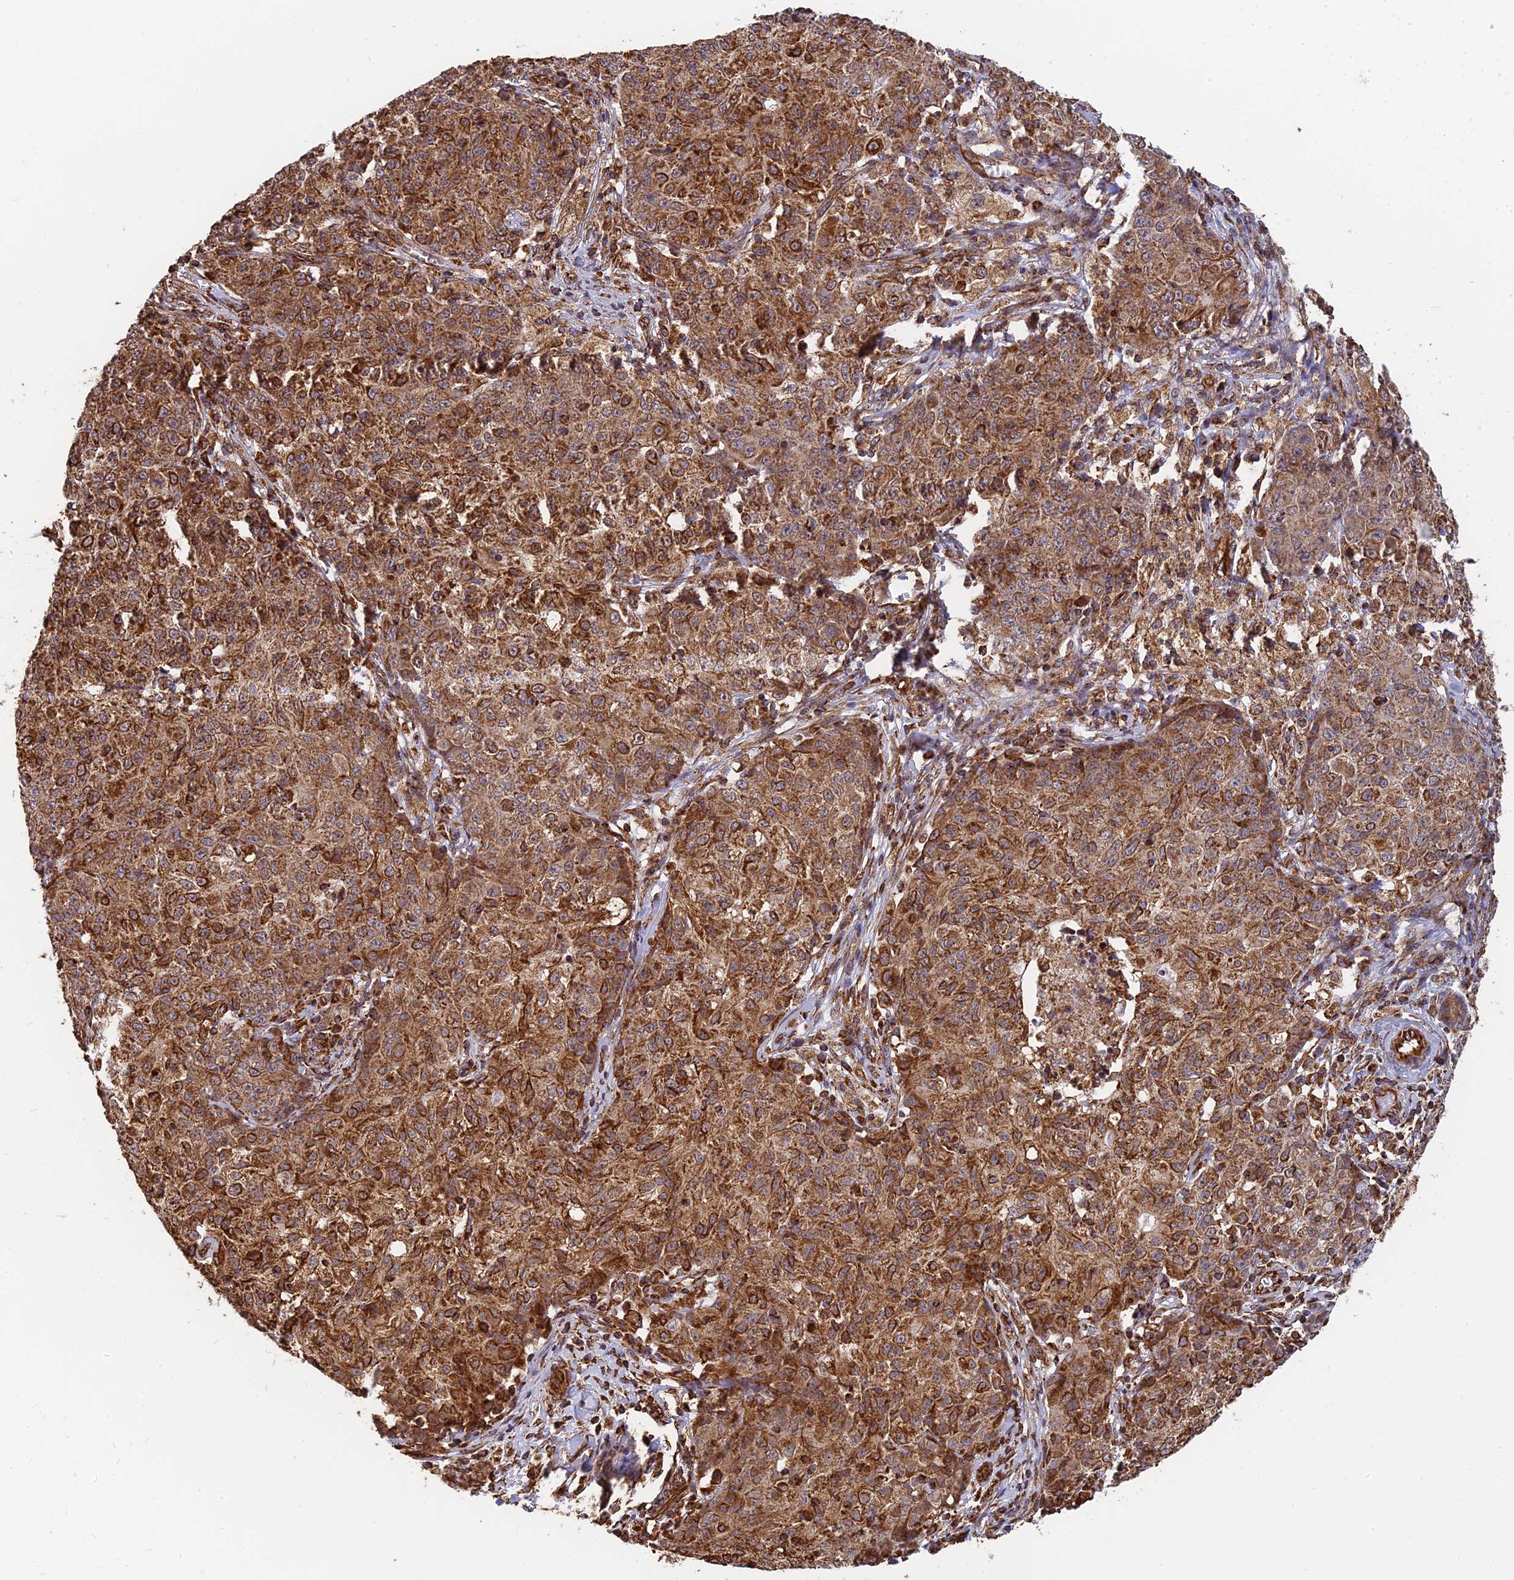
{"staining": {"intensity": "strong", "quantity": ">75%", "location": "cytoplasmic/membranous"}, "tissue": "ovarian cancer", "cell_type": "Tumor cells", "image_type": "cancer", "snomed": [{"axis": "morphology", "description": "Carcinoma, endometroid"}, {"axis": "topography", "description": "Ovary"}], "caption": "The histopathology image demonstrates a brown stain indicating the presence of a protein in the cytoplasmic/membranous of tumor cells in endometroid carcinoma (ovarian).", "gene": "DSTYK", "patient": {"sex": "female", "age": 42}}